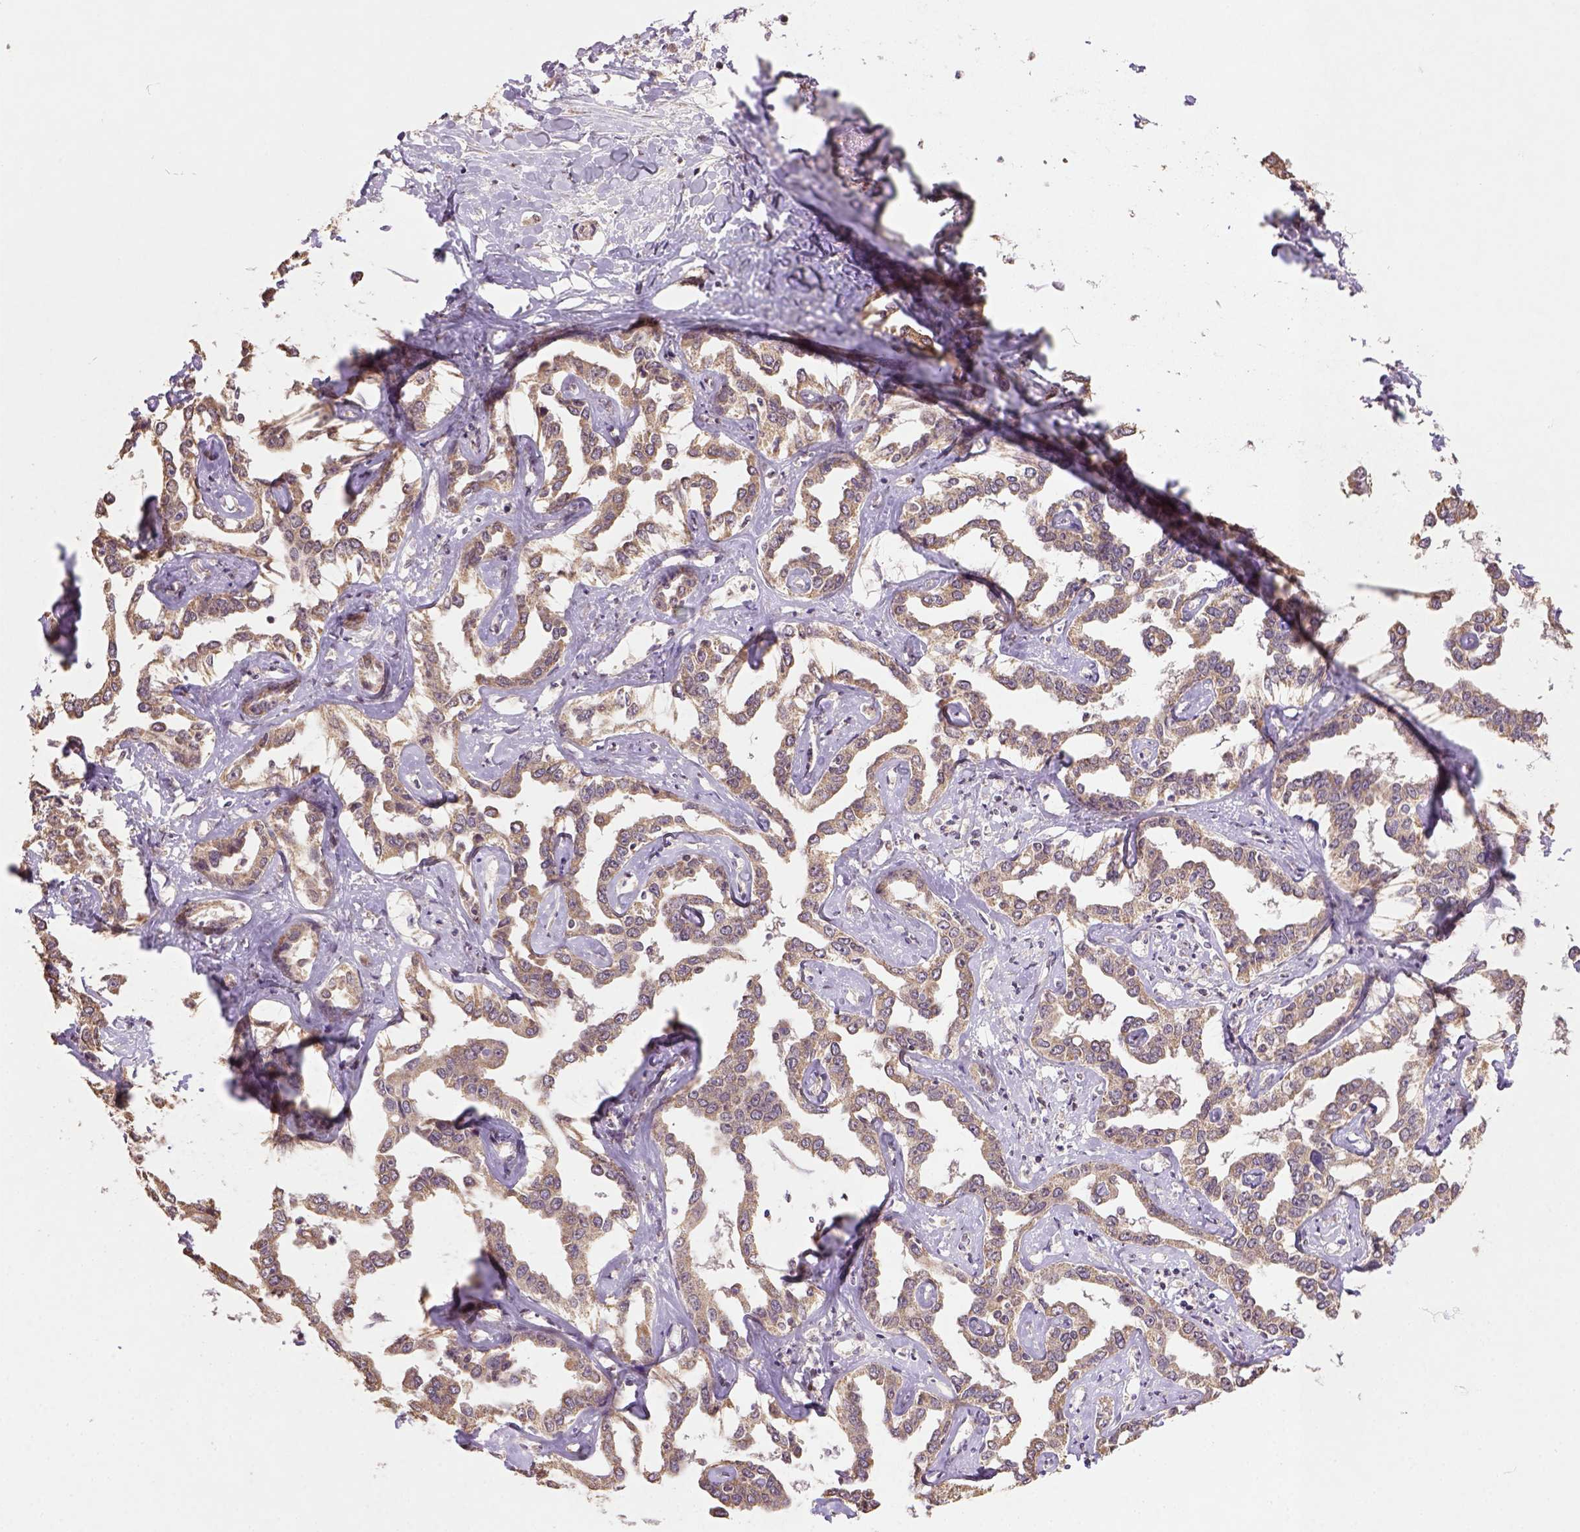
{"staining": {"intensity": "moderate", "quantity": ">75%", "location": "cytoplasmic/membranous"}, "tissue": "liver cancer", "cell_type": "Tumor cells", "image_type": "cancer", "snomed": [{"axis": "morphology", "description": "Cholangiocarcinoma"}, {"axis": "topography", "description": "Liver"}], "caption": "There is medium levels of moderate cytoplasmic/membranous staining in tumor cells of liver cancer, as demonstrated by immunohistochemical staining (brown color).", "gene": "NUDT10", "patient": {"sex": "male", "age": 59}}